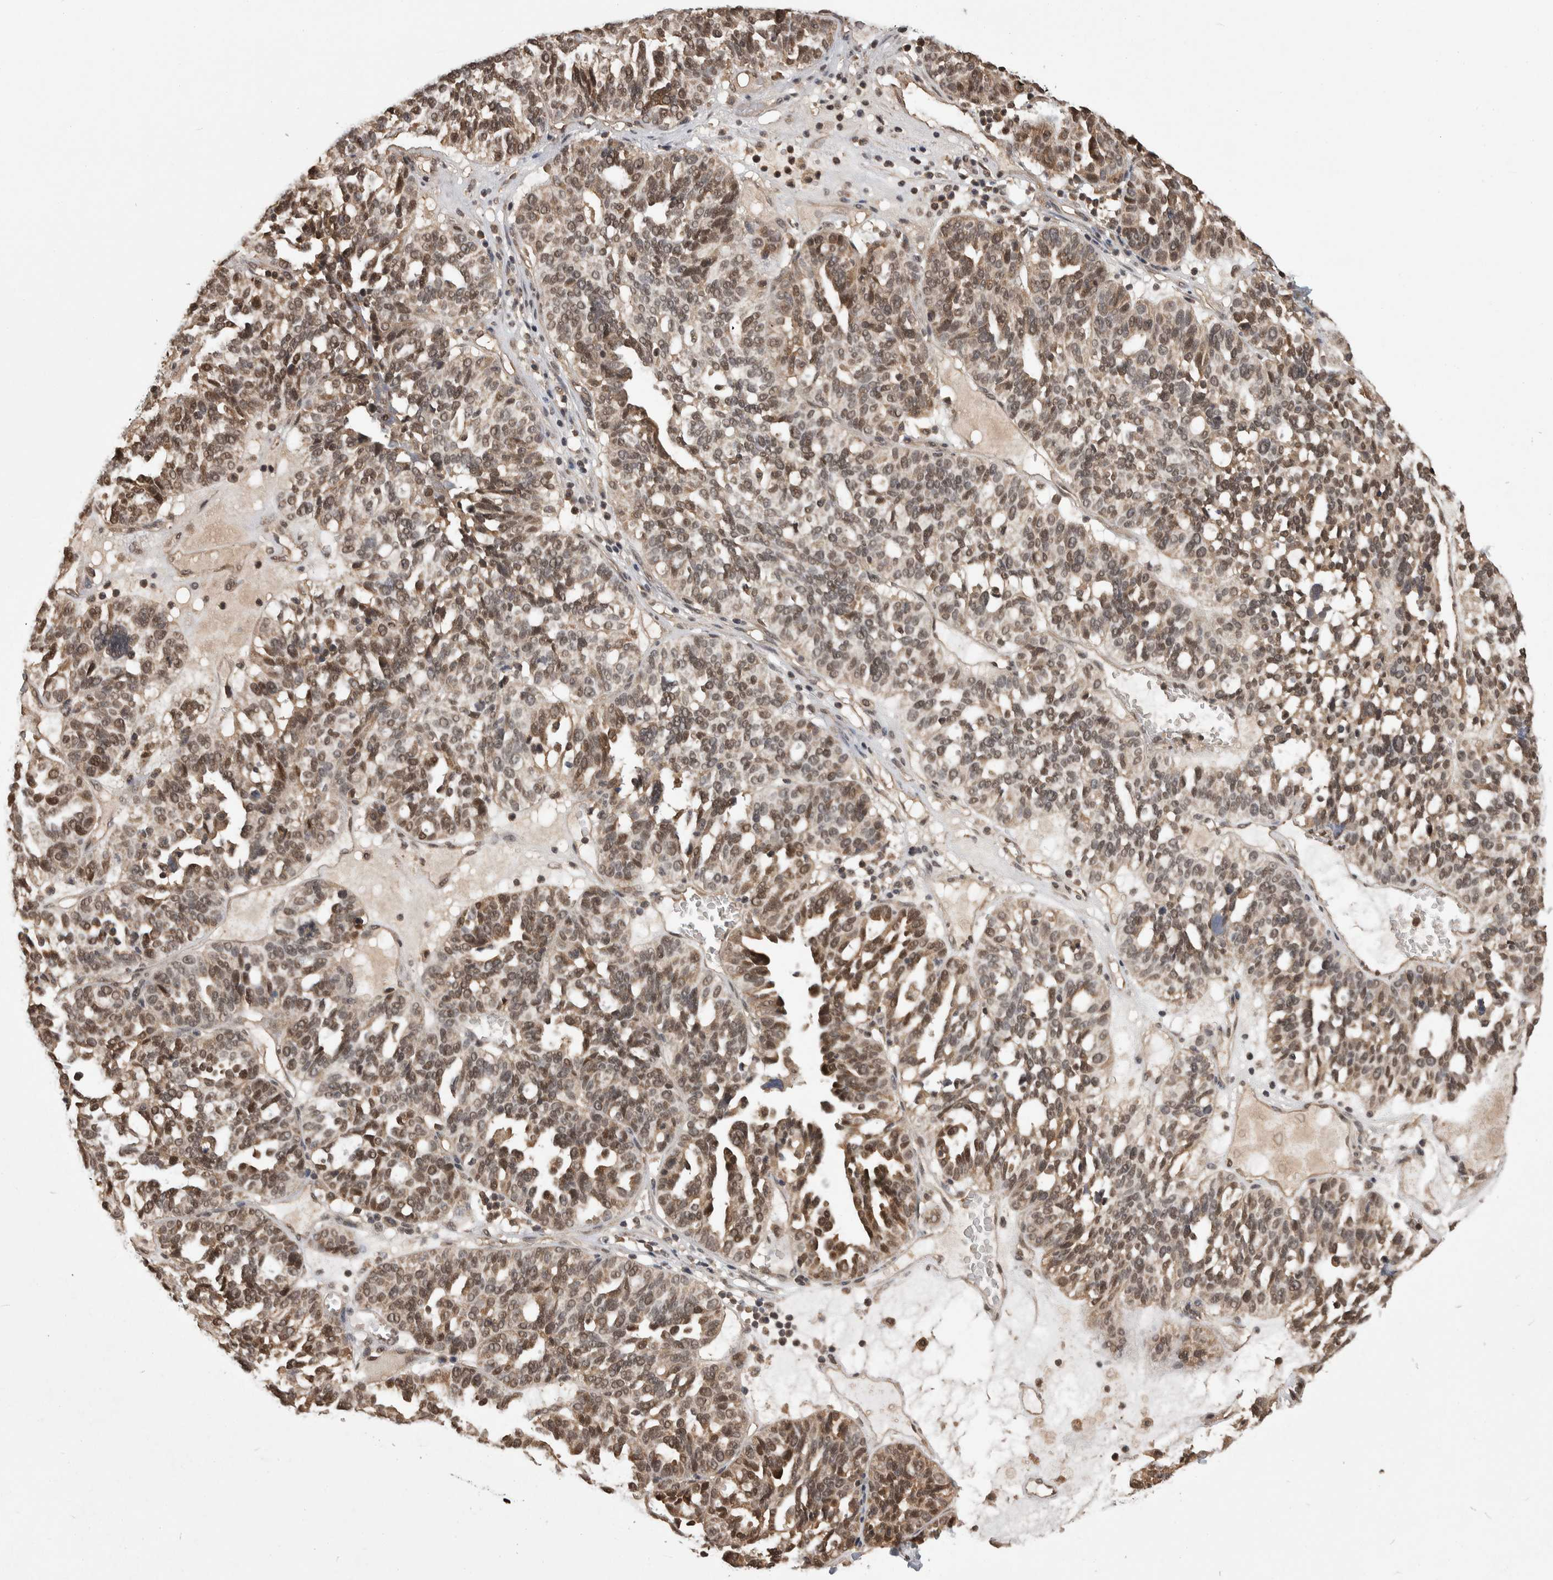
{"staining": {"intensity": "moderate", "quantity": ">75%", "location": "nuclear"}, "tissue": "ovarian cancer", "cell_type": "Tumor cells", "image_type": "cancer", "snomed": [{"axis": "morphology", "description": "Cystadenocarcinoma, serous, NOS"}, {"axis": "topography", "description": "Ovary"}], "caption": "Protein expression analysis of human ovarian cancer (serous cystadenocarcinoma) reveals moderate nuclear staining in approximately >75% of tumor cells. The staining is performed using DAB (3,3'-diaminobenzidine) brown chromogen to label protein expression. The nuclei are counter-stained blue using hematoxylin.", "gene": "ZNF592", "patient": {"sex": "female", "age": 59}}